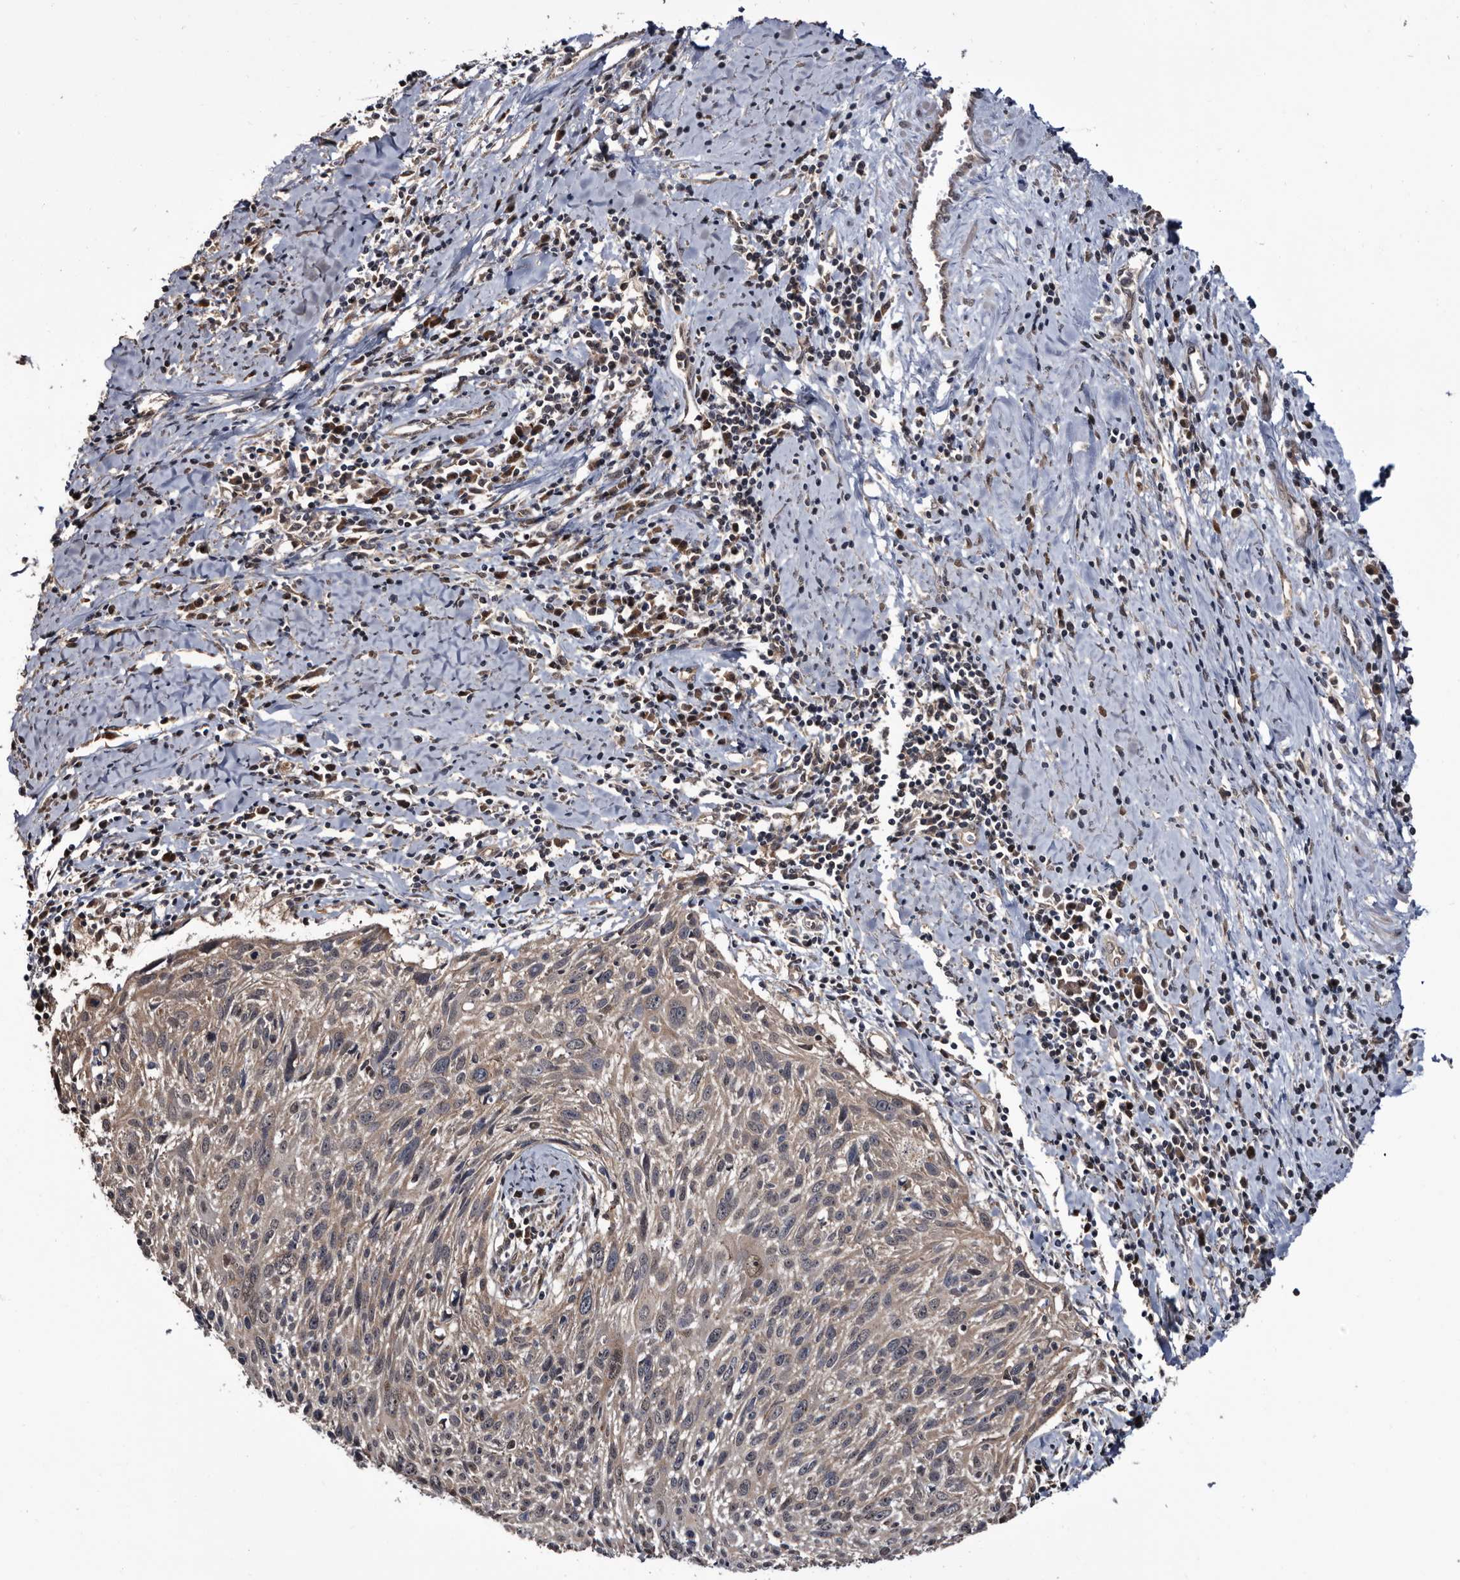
{"staining": {"intensity": "weak", "quantity": "<25%", "location": "cytoplasmic/membranous"}, "tissue": "cervical cancer", "cell_type": "Tumor cells", "image_type": "cancer", "snomed": [{"axis": "morphology", "description": "Squamous cell carcinoma, NOS"}, {"axis": "topography", "description": "Cervix"}], "caption": "Immunohistochemistry (IHC) micrograph of neoplastic tissue: human cervical squamous cell carcinoma stained with DAB shows no significant protein expression in tumor cells.", "gene": "TTI2", "patient": {"sex": "female", "age": 51}}